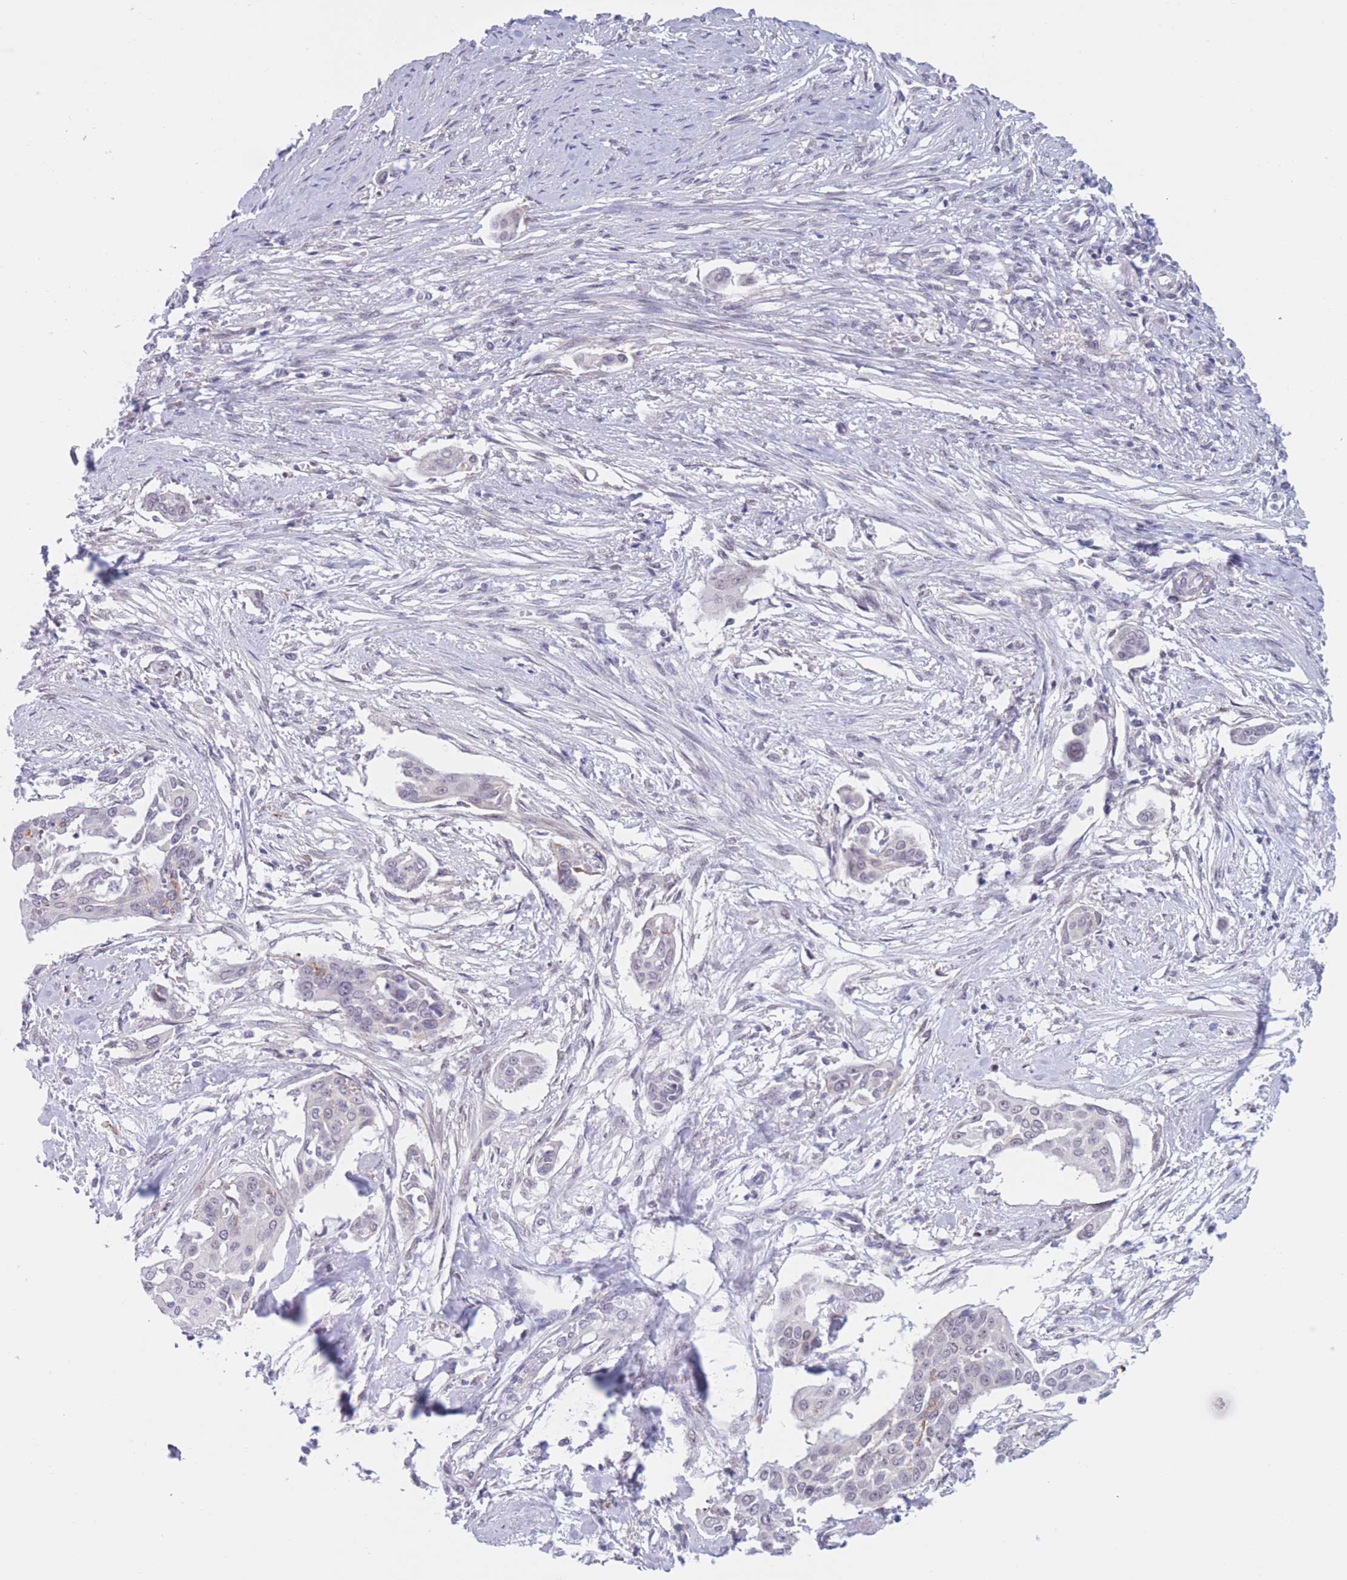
{"staining": {"intensity": "negative", "quantity": "none", "location": "none"}, "tissue": "cervical cancer", "cell_type": "Tumor cells", "image_type": "cancer", "snomed": [{"axis": "morphology", "description": "Squamous cell carcinoma, NOS"}, {"axis": "topography", "description": "Cervix"}], "caption": "IHC photomicrograph of neoplastic tissue: squamous cell carcinoma (cervical) stained with DAB (3,3'-diaminobenzidine) shows no significant protein positivity in tumor cells. Nuclei are stained in blue.", "gene": "PODXL", "patient": {"sex": "female", "age": 44}}